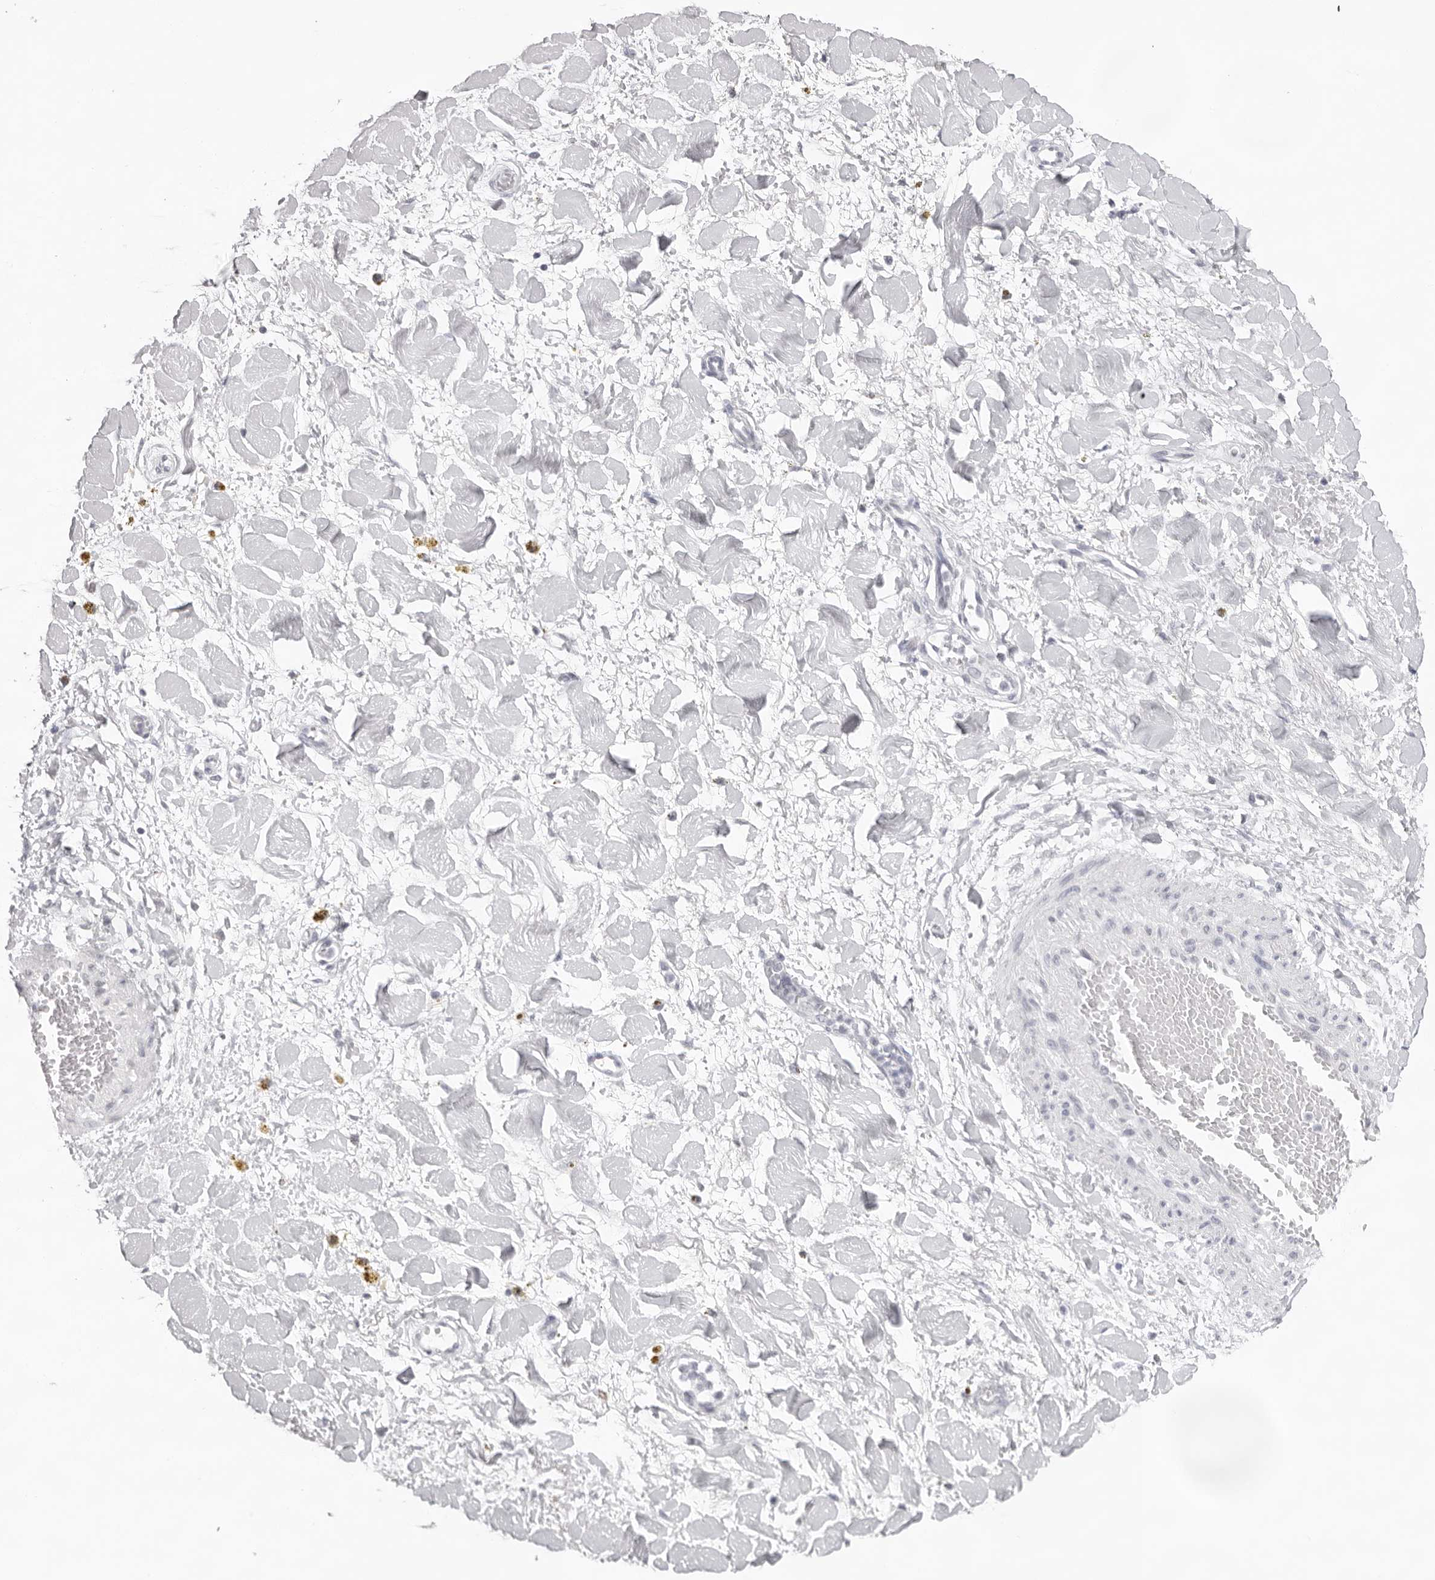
{"staining": {"intensity": "negative", "quantity": "none", "location": "none"}, "tissue": "adipose tissue", "cell_type": "Adipocytes", "image_type": "normal", "snomed": [{"axis": "morphology", "description": "Normal tissue, NOS"}, {"axis": "topography", "description": "Kidney"}, {"axis": "topography", "description": "Peripheral nerve tissue"}], "caption": "The immunohistochemistry micrograph has no significant expression in adipocytes of adipose tissue. (DAB (3,3'-diaminobenzidine) IHC, high magnification).", "gene": "KLK12", "patient": {"sex": "male", "age": 7}}